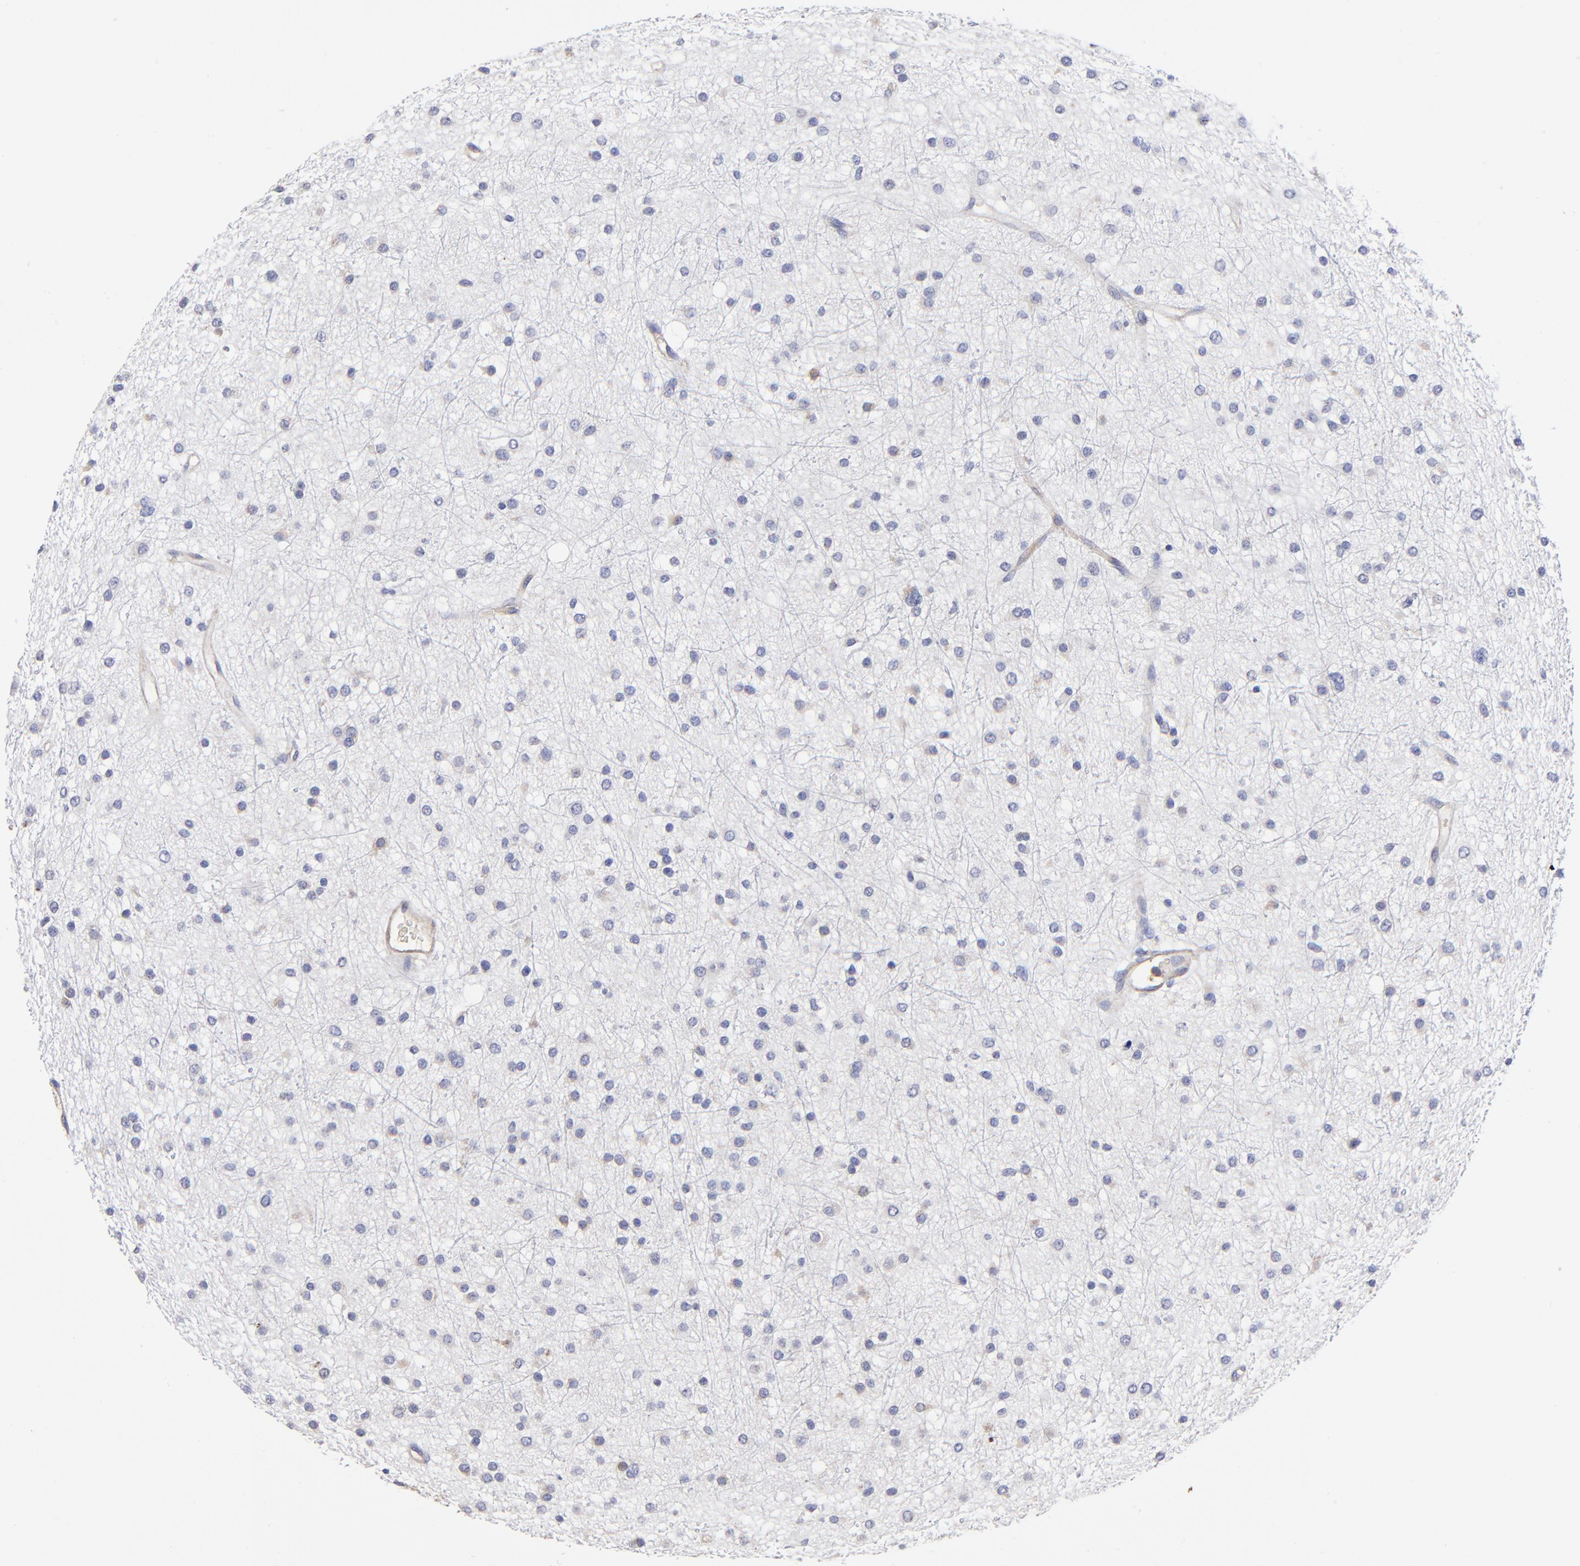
{"staining": {"intensity": "weak", "quantity": "25%-75%", "location": "cytoplasmic/membranous"}, "tissue": "glioma", "cell_type": "Tumor cells", "image_type": "cancer", "snomed": [{"axis": "morphology", "description": "Glioma, malignant, Low grade"}, {"axis": "topography", "description": "Brain"}], "caption": "Immunohistochemical staining of human malignant glioma (low-grade) demonstrates weak cytoplasmic/membranous protein positivity in approximately 25%-75% of tumor cells. Immunohistochemistry (ihc) stains the protein in brown and the nuclei are stained blue.", "gene": "SULF2", "patient": {"sex": "female", "age": 36}}